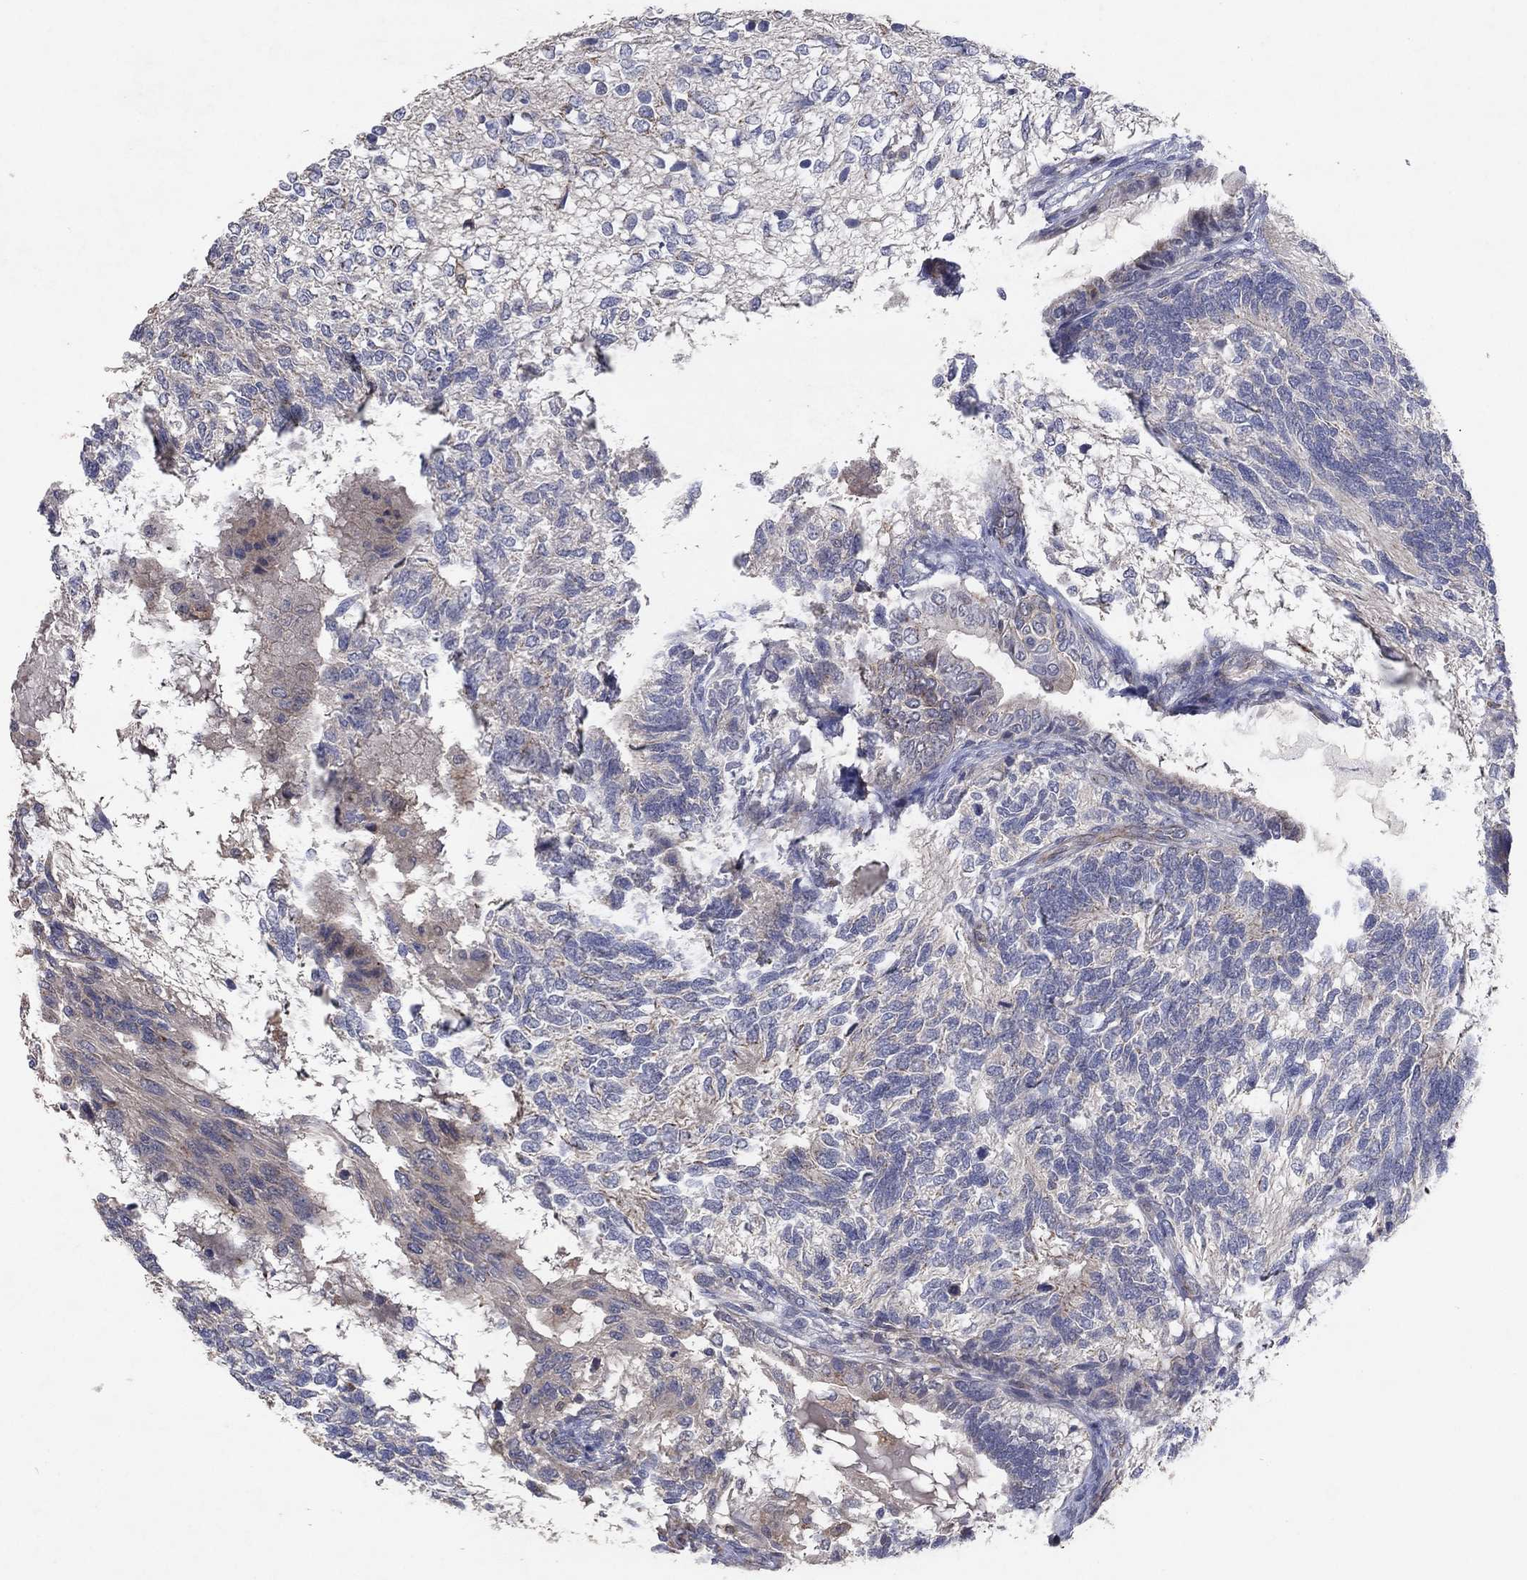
{"staining": {"intensity": "weak", "quantity": "<25%", "location": "cytoplasmic/membranous"}, "tissue": "testis cancer", "cell_type": "Tumor cells", "image_type": "cancer", "snomed": [{"axis": "morphology", "description": "Seminoma, NOS"}, {"axis": "morphology", "description": "Carcinoma, Embryonal, NOS"}, {"axis": "topography", "description": "Testis"}], "caption": "IHC histopathology image of neoplastic tissue: testis cancer stained with DAB exhibits no significant protein positivity in tumor cells.", "gene": "FRG1", "patient": {"sex": "male", "age": 41}}